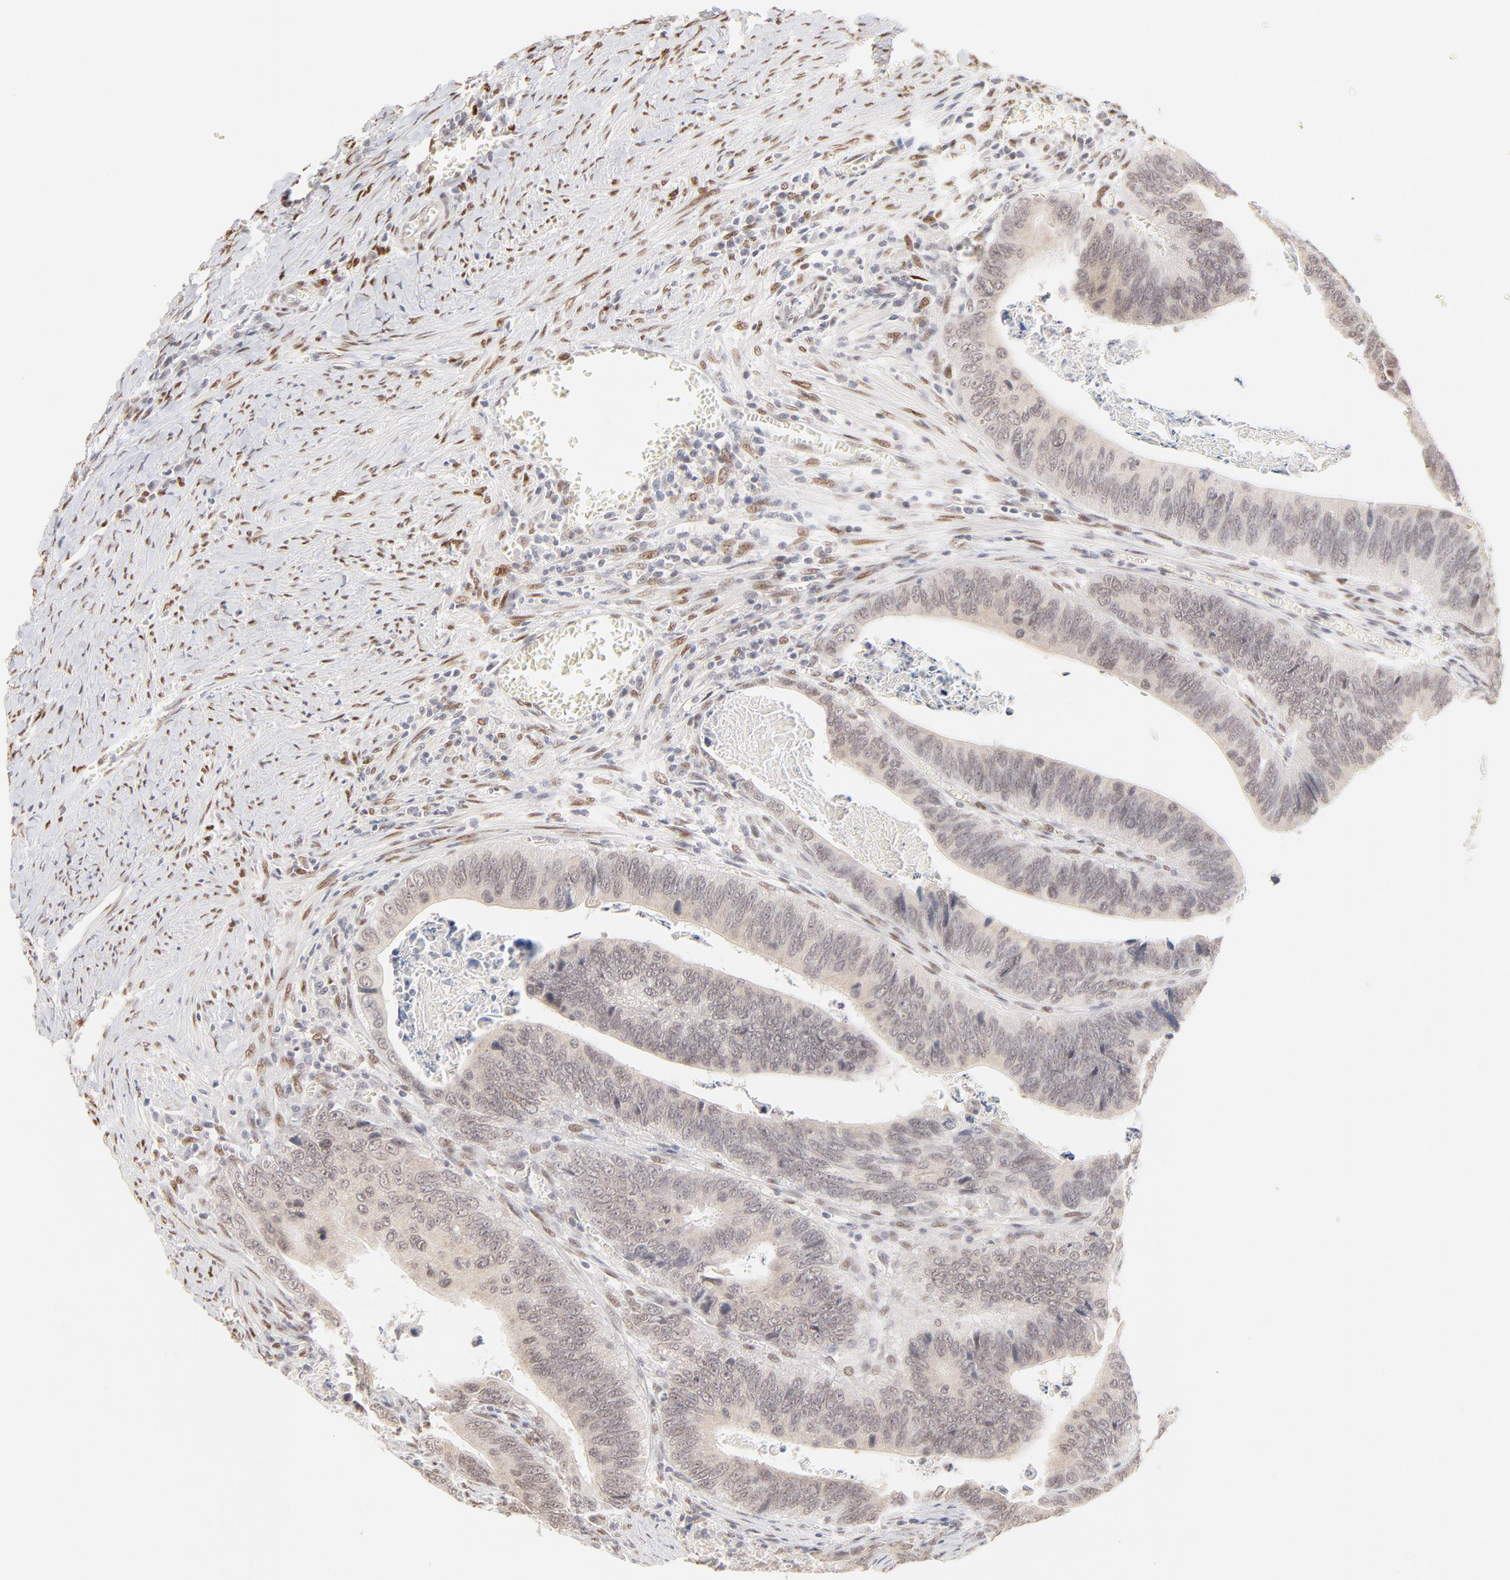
{"staining": {"intensity": "weak", "quantity": "<25%", "location": "nuclear"}, "tissue": "colorectal cancer", "cell_type": "Tumor cells", "image_type": "cancer", "snomed": [{"axis": "morphology", "description": "Adenocarcinoma, NOS"}, {"axis": "topography", "description": "Colon"}], "caption": "High magnification brightfield microscopy of adenocarcinoma (colorectal) stained with DAB (brown) and counterstained with hematoxylin (blue): tumor cells show no significant staining.", "gene": "PBX3", "patient": {"sex": "male", "age": 72}}